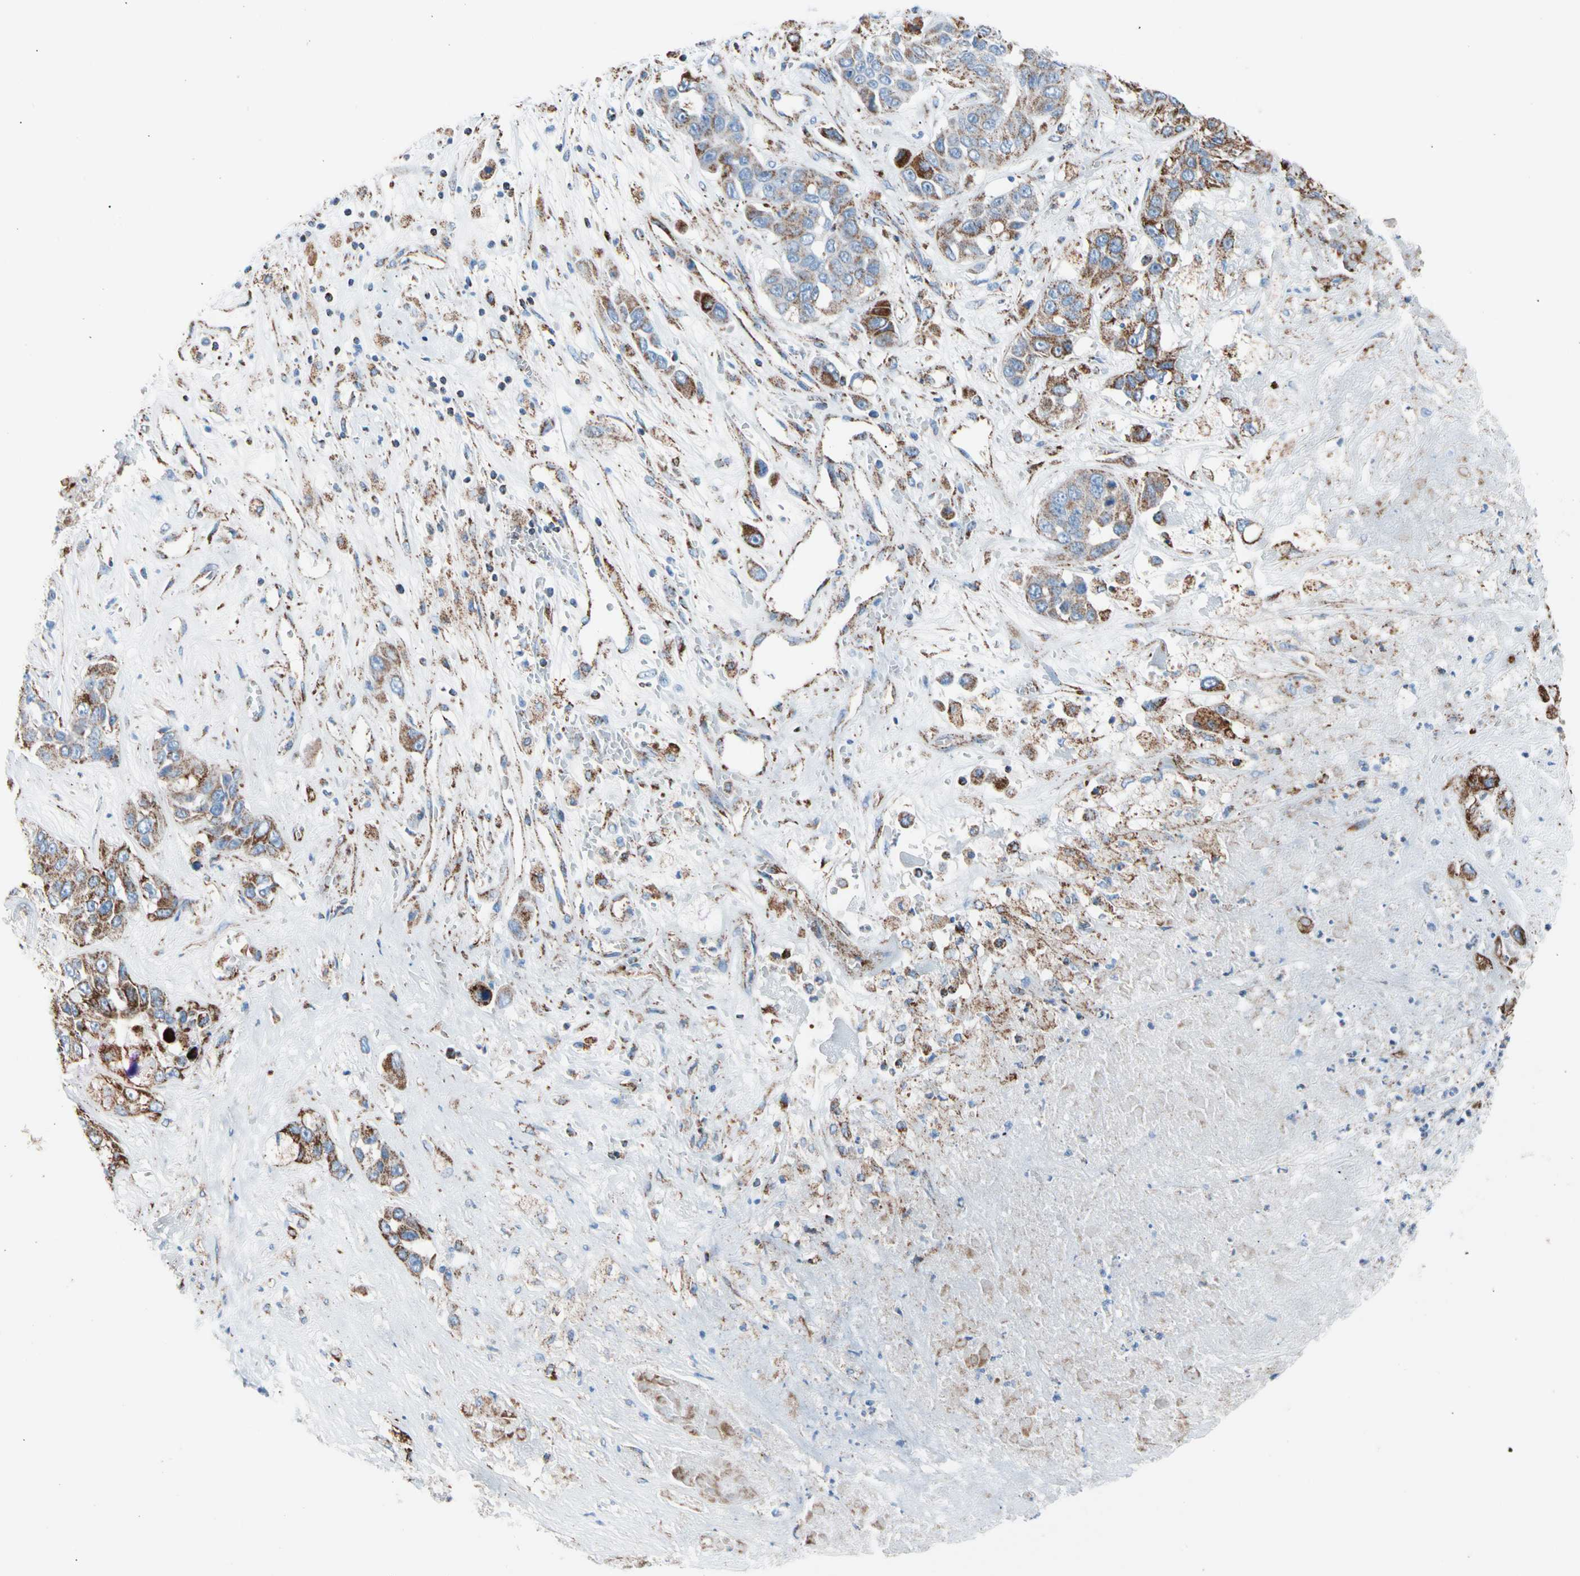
{"staining": {"intensity": "strong", "quantity": ">75%", "location": "cytoplasmic/membranous"}, "tissue": "liver cancer", "cell_type": "Tumor cells", "image_type": "cancer", "snomed": [{"axis": "morphology", "description": "Cholangiocarcinoma"}, {"axis": "topography", "description": "Liver"}], "caption": "High-power microscopy captured an immunohistochemistry (IHC) histopathology image of liver cancer (cholangiocarcinoma), revealing strong cytoplasmic/membranous staining in approximately >75% of tumor cells. (DAB = brown stain, brightfield microscopy at high magnification).", "gene": "HK1", "patient": {"sex": "female", "age": 52}}